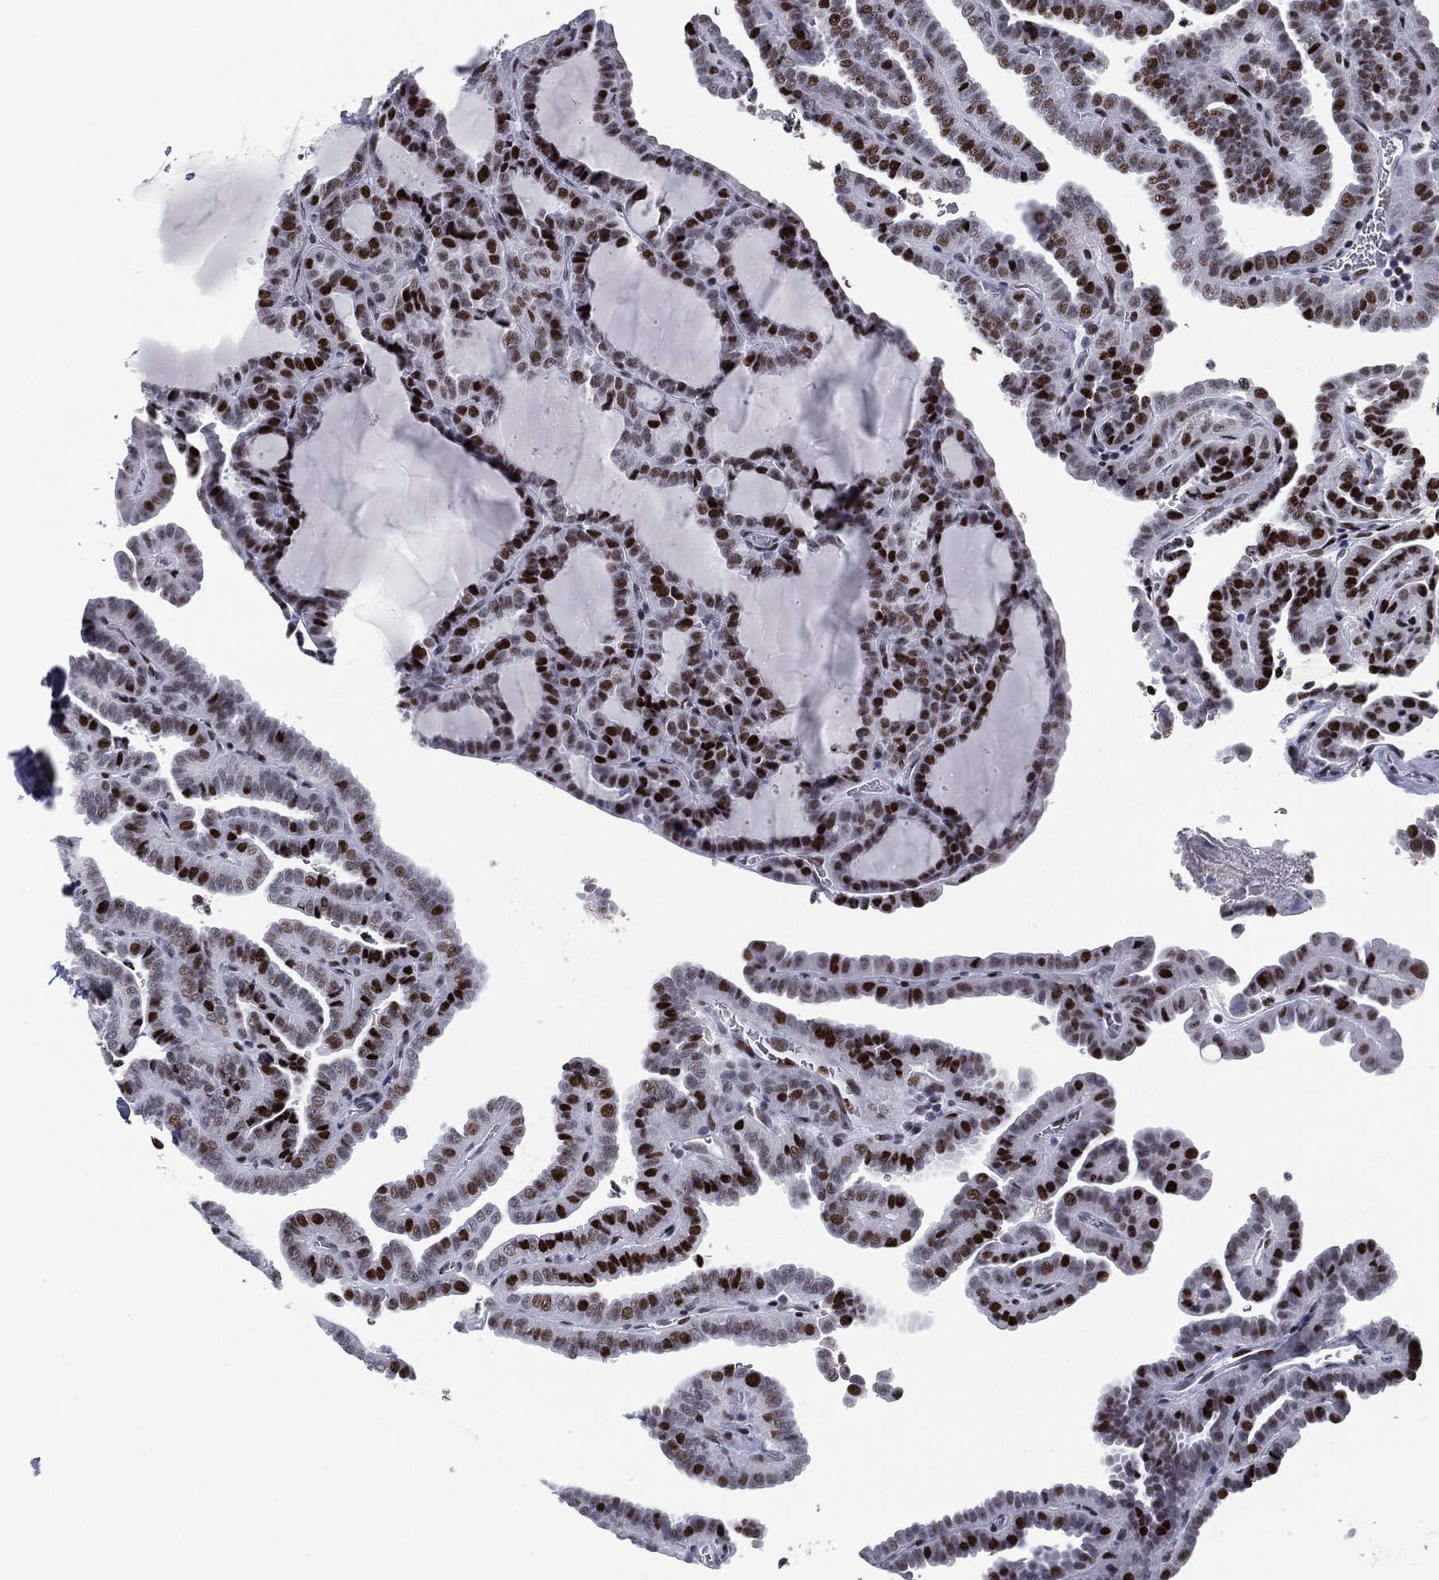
{"staining": {"intensity": "strong", "quantity": "25%-75%", "location": "nuclear"}, "tissue": "thyroid cancer", "cell_type": "Tumor cells", "image_type": "cancer", "snomed": [{"axis": "morphology", "description": "Papillary adenocarcinoma, NOS"}, {"axis": "topography", "description": "Thyroid gland"}], "caption": "Approximately 25%-75% of tumor cells in thyroid cancer (papillary adenocarcinoma) demonstrate strong nuclear protein expression as visualized by brown immunohistochemical staining.", "gene": "CYB561D2", "patient": {"sex": "female", "age": 39}}